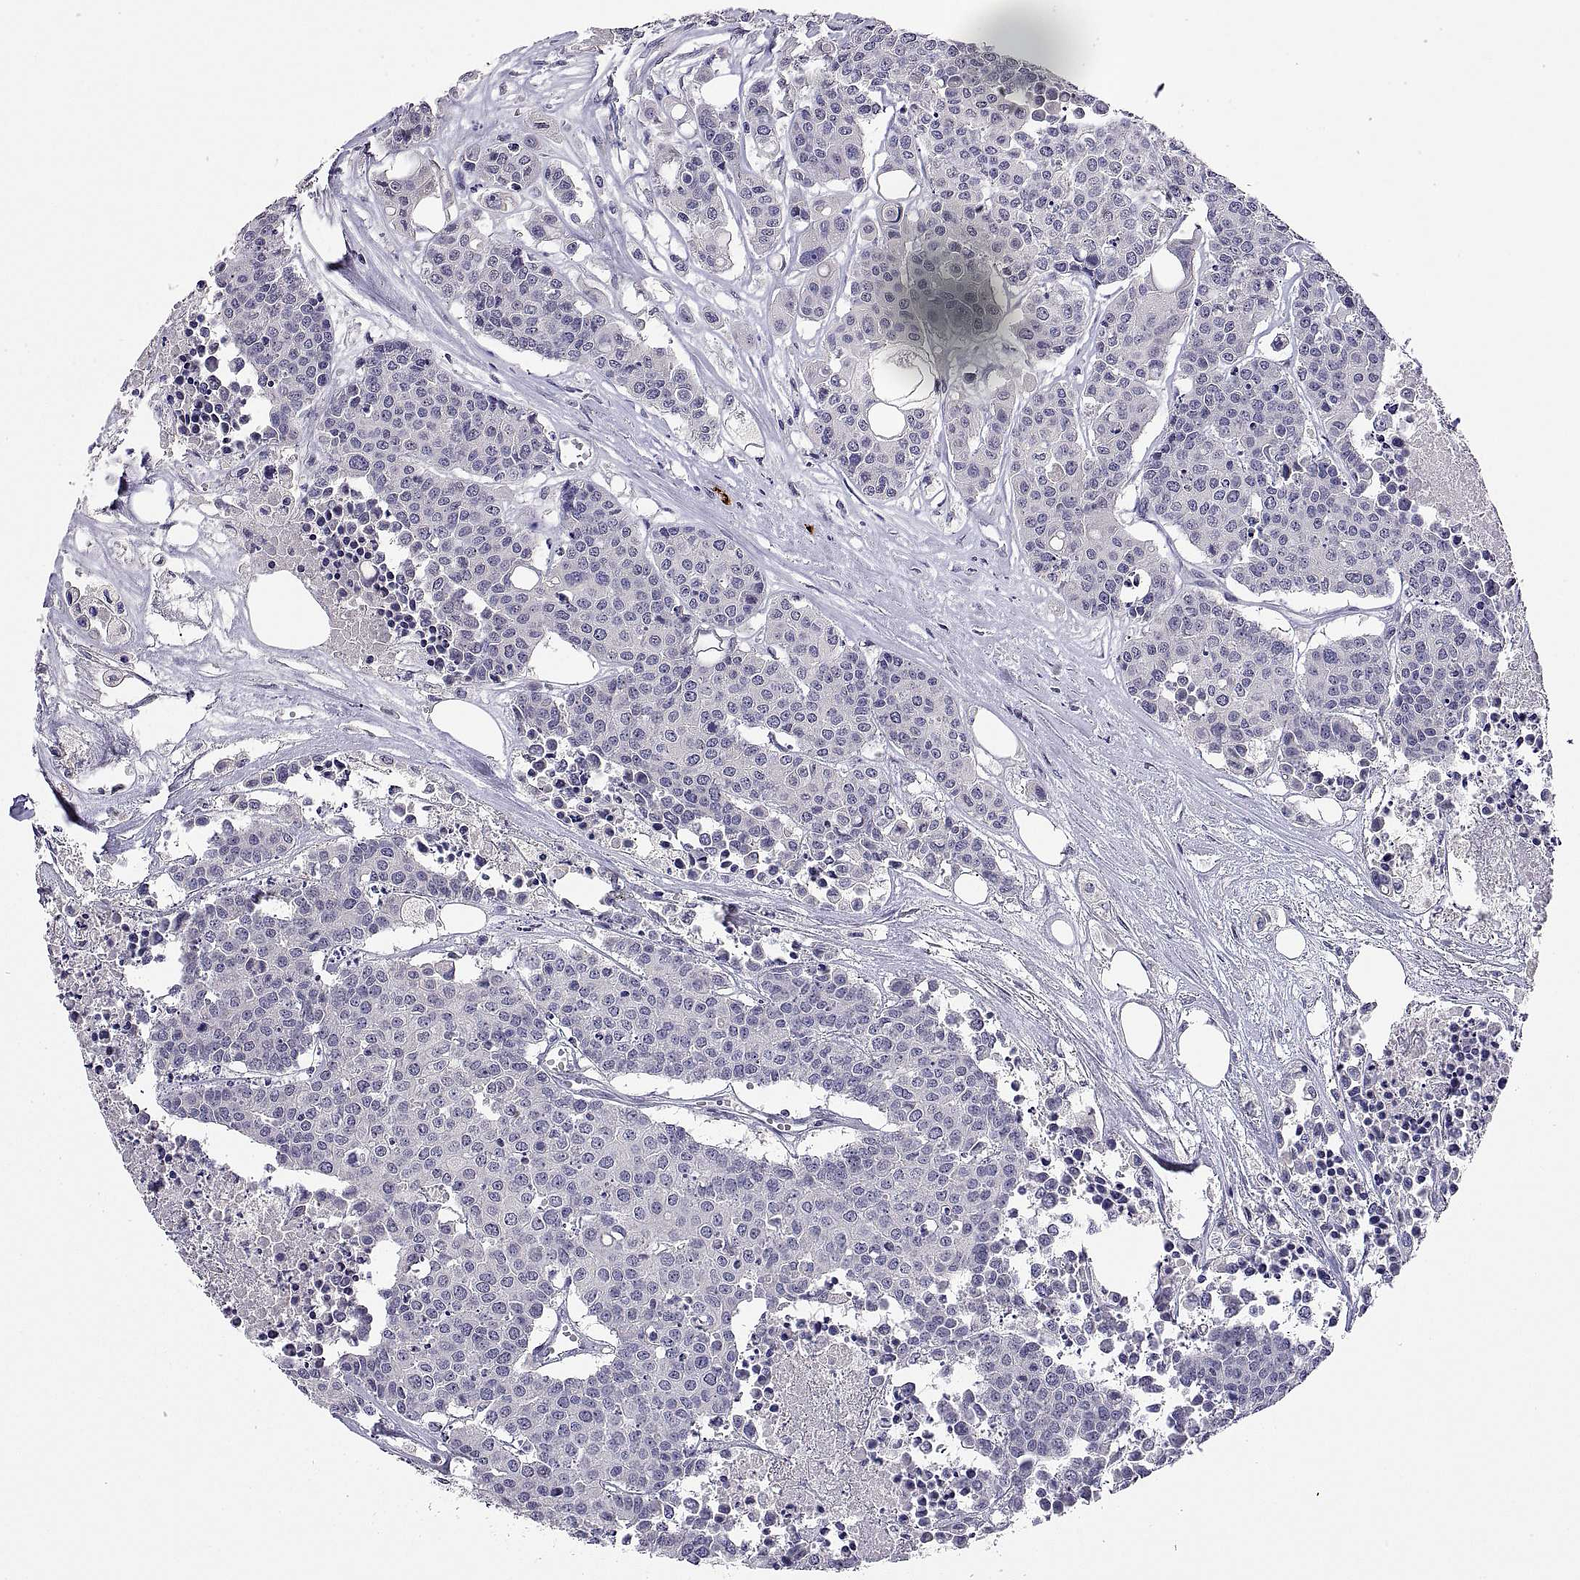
{"staining": {"intensity": "negative", "quantity": "none", "location": "none"}, "tissue": "carcinoid", "cell_type": "Tumor cells", "image_type": "cancer", "snomed": [{"axis": "morphology", "description": "Carcinoid, malignant, NOS"}, {"axis": "topography", "description": "Colon"}], "caption": "This is an immunohistochemistry (IHC) image of human malignant carcinoid. There is no positivity in tumor cells.", "gene": "MS4A1", "patient": {"sex": "male", "age": 81}}